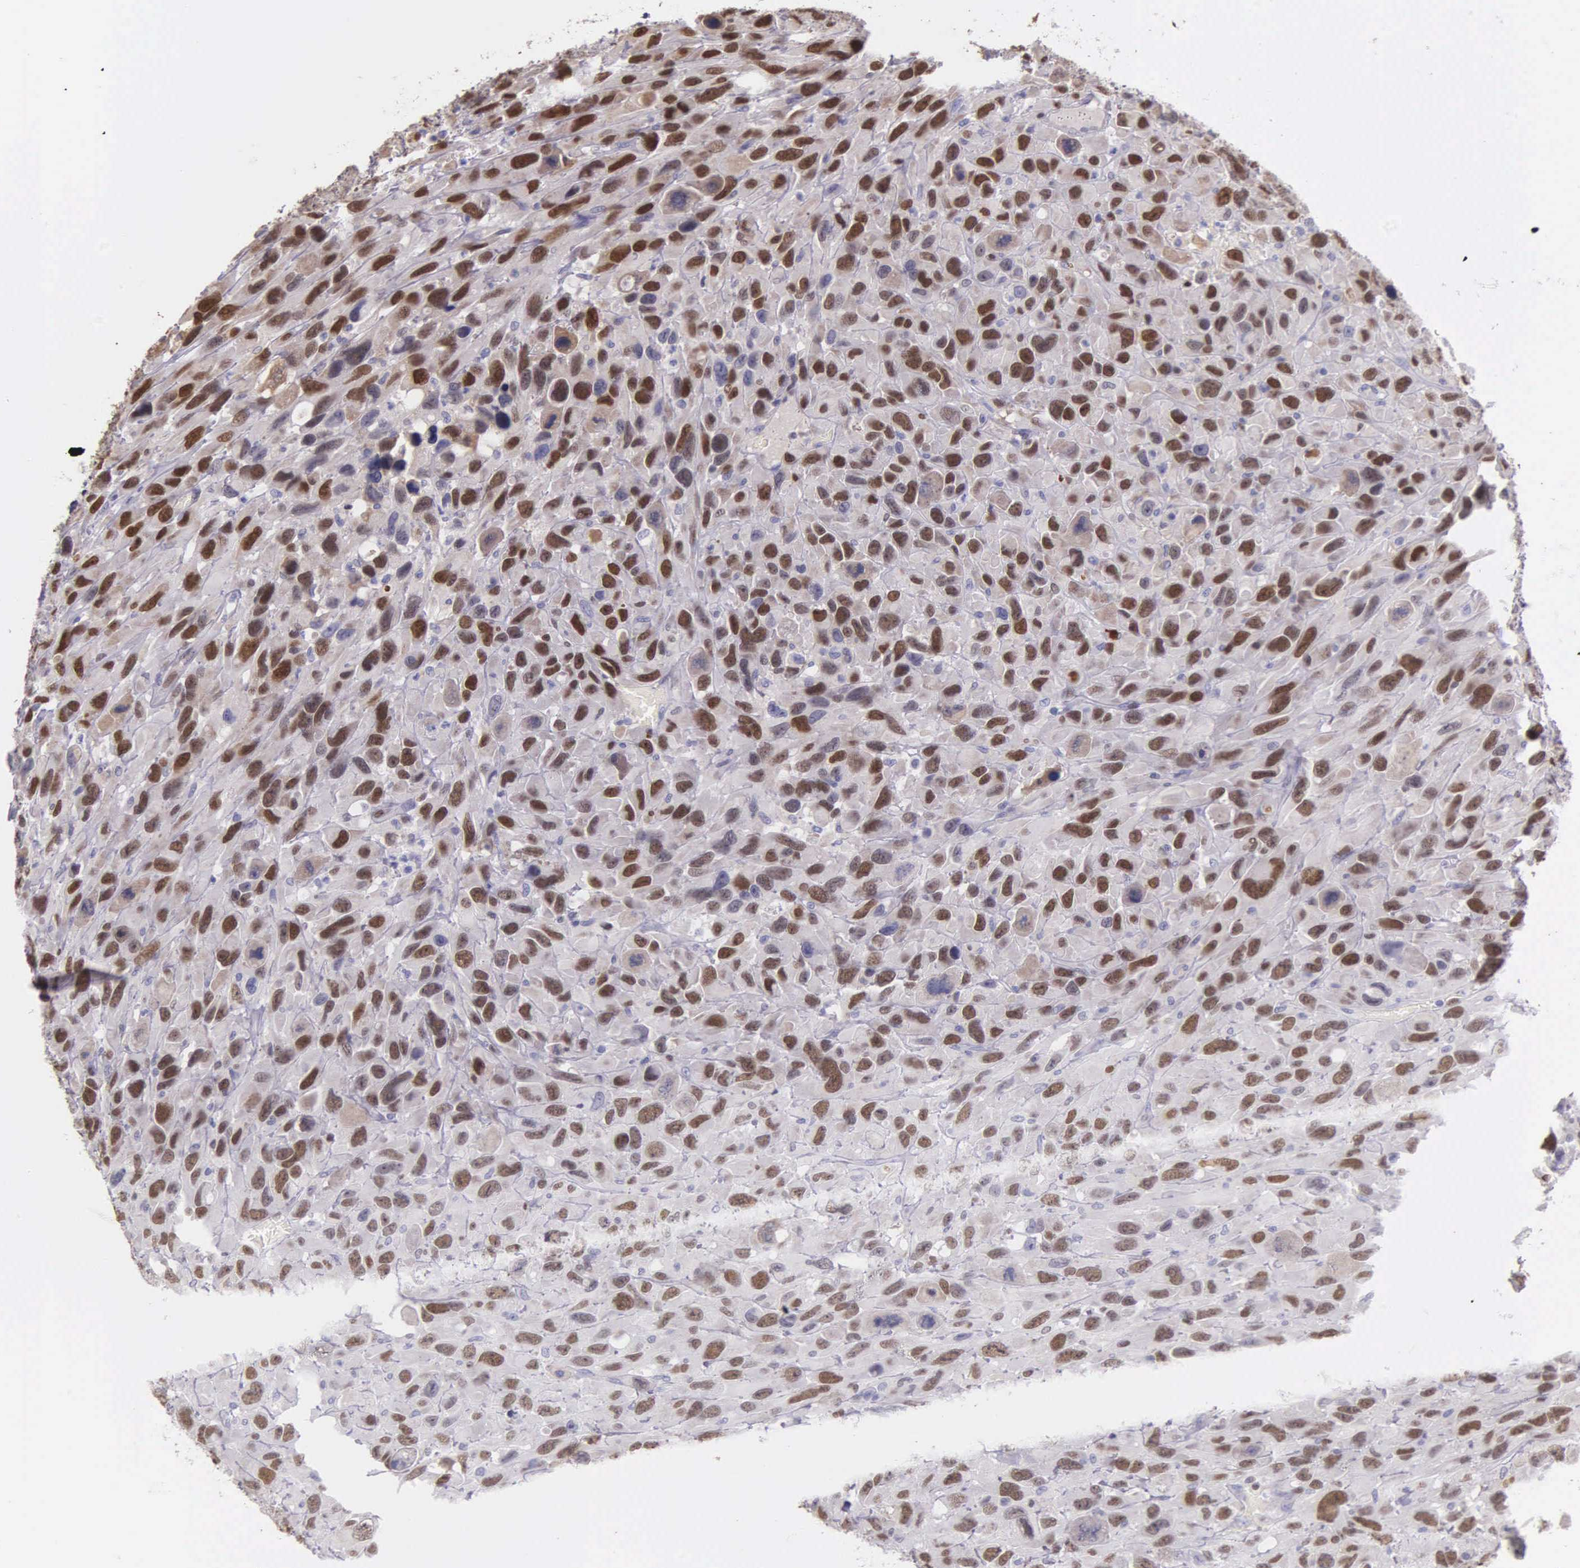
{"staining": {"intensity": "moderate", "quantity": ">75%", "location": "nuclear"}, "tissue": "renal cancer", "cell_type": "Tumor cells", "image_type": "cancer", "snomed": [{"axis": "morphology", "description": "Adenocarcinoma, NOS"}, {"axis": "topography", "description": "Kidney"}], "caption": "High-magnification brightfield microscopy of renal cancer stained with DAB (3,3'-diaminobenzidine) (brown) and counterstained with hematoxylin (blue). tumor cells exhibit moderate nuclear positivity is seen in about>75% of cells.", "gene": "MCM5", "patient": {"sex": "male", "age": 79}}